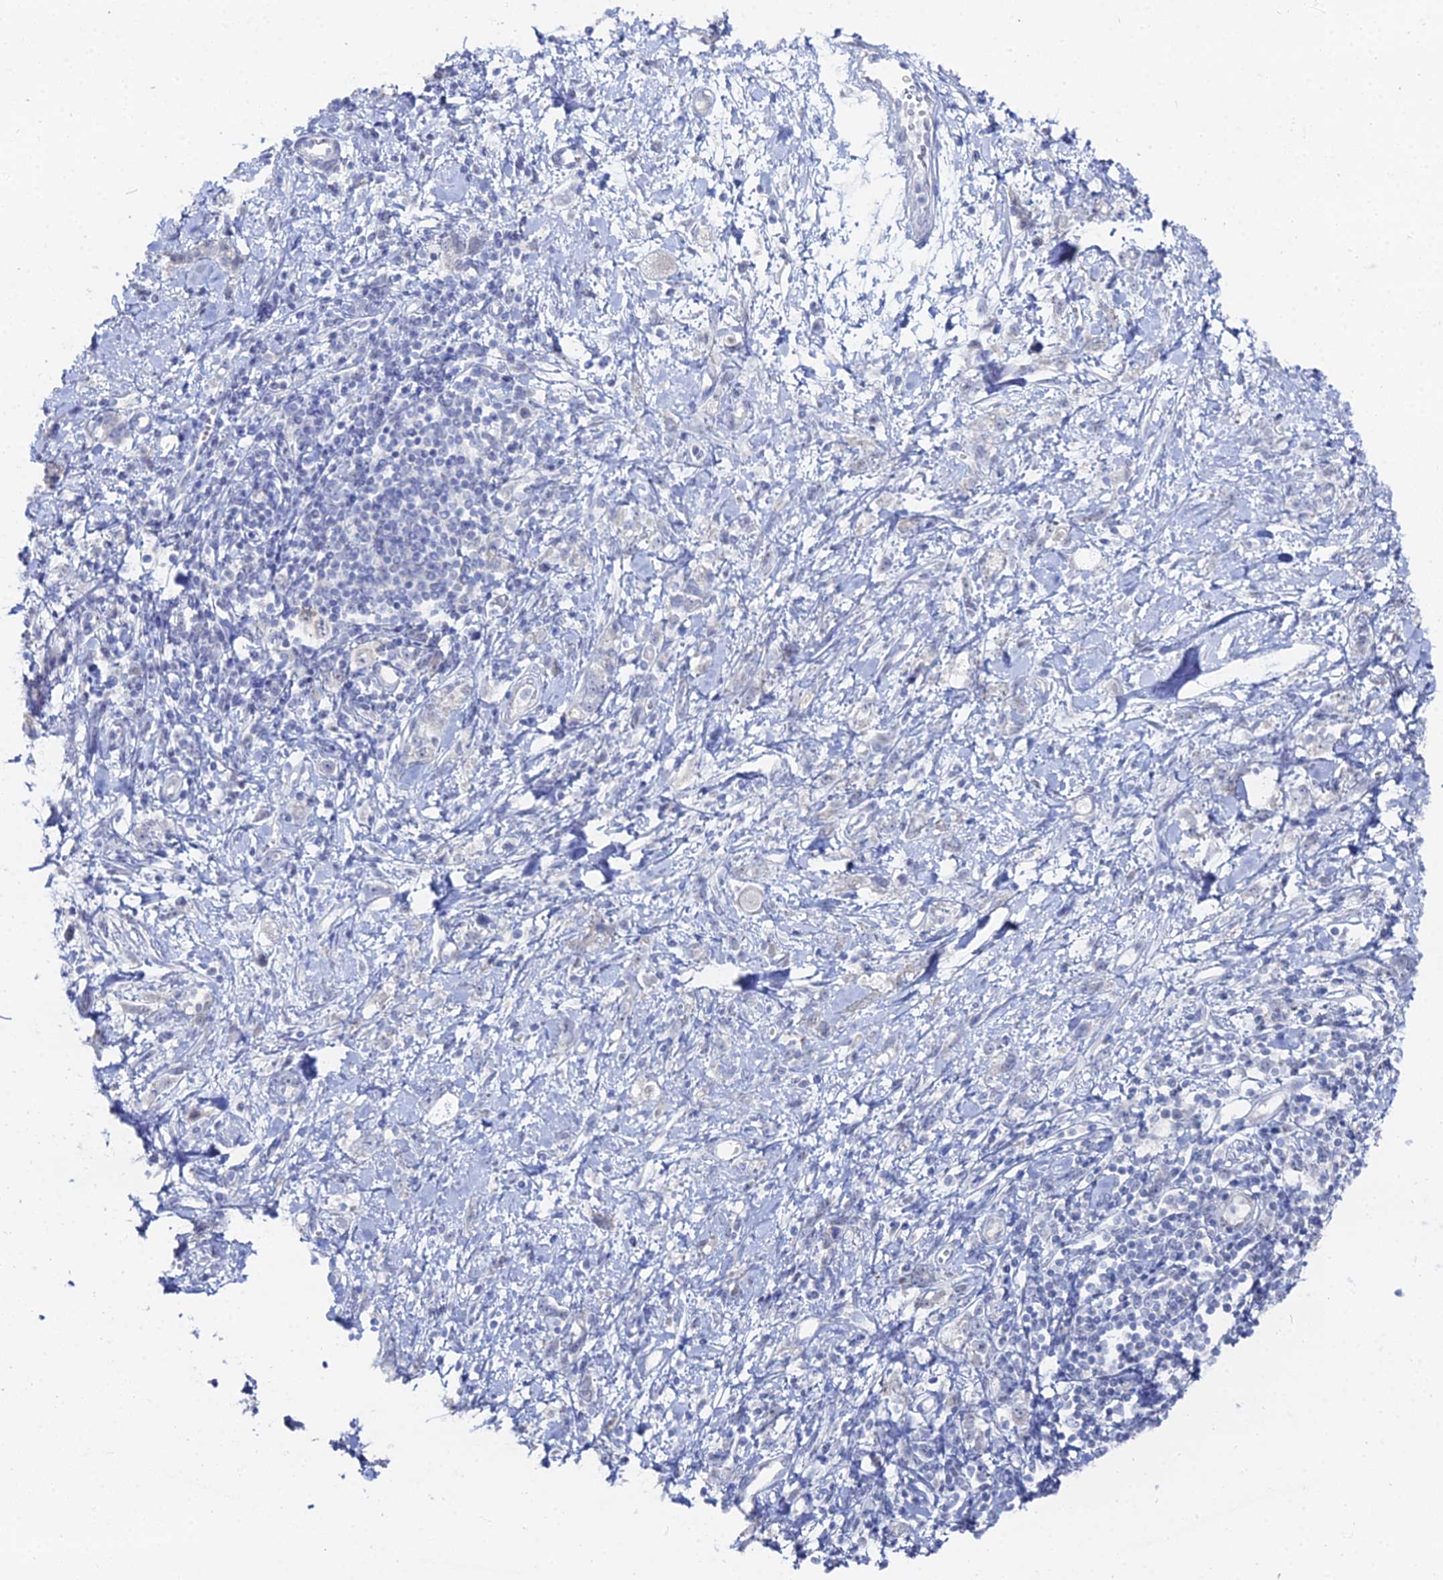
{"staining": {"intensity": "negative", "quantity": "none", "location": "none"}, "tissue": "stomach cancer", "cell_type": "Tumor cells", "image_type": "cancer", "snomed": [{"axis": "morphology", "description": "Adenocarcinoma, NOS"}, {"axis": "topography", "description": "Stomach"}], "caption": "Tumor cells show no significant protein expression in adenocarcinoma (stomach).", "gene": "THAP4", "patient": {"sex": "female", "age": 76}}